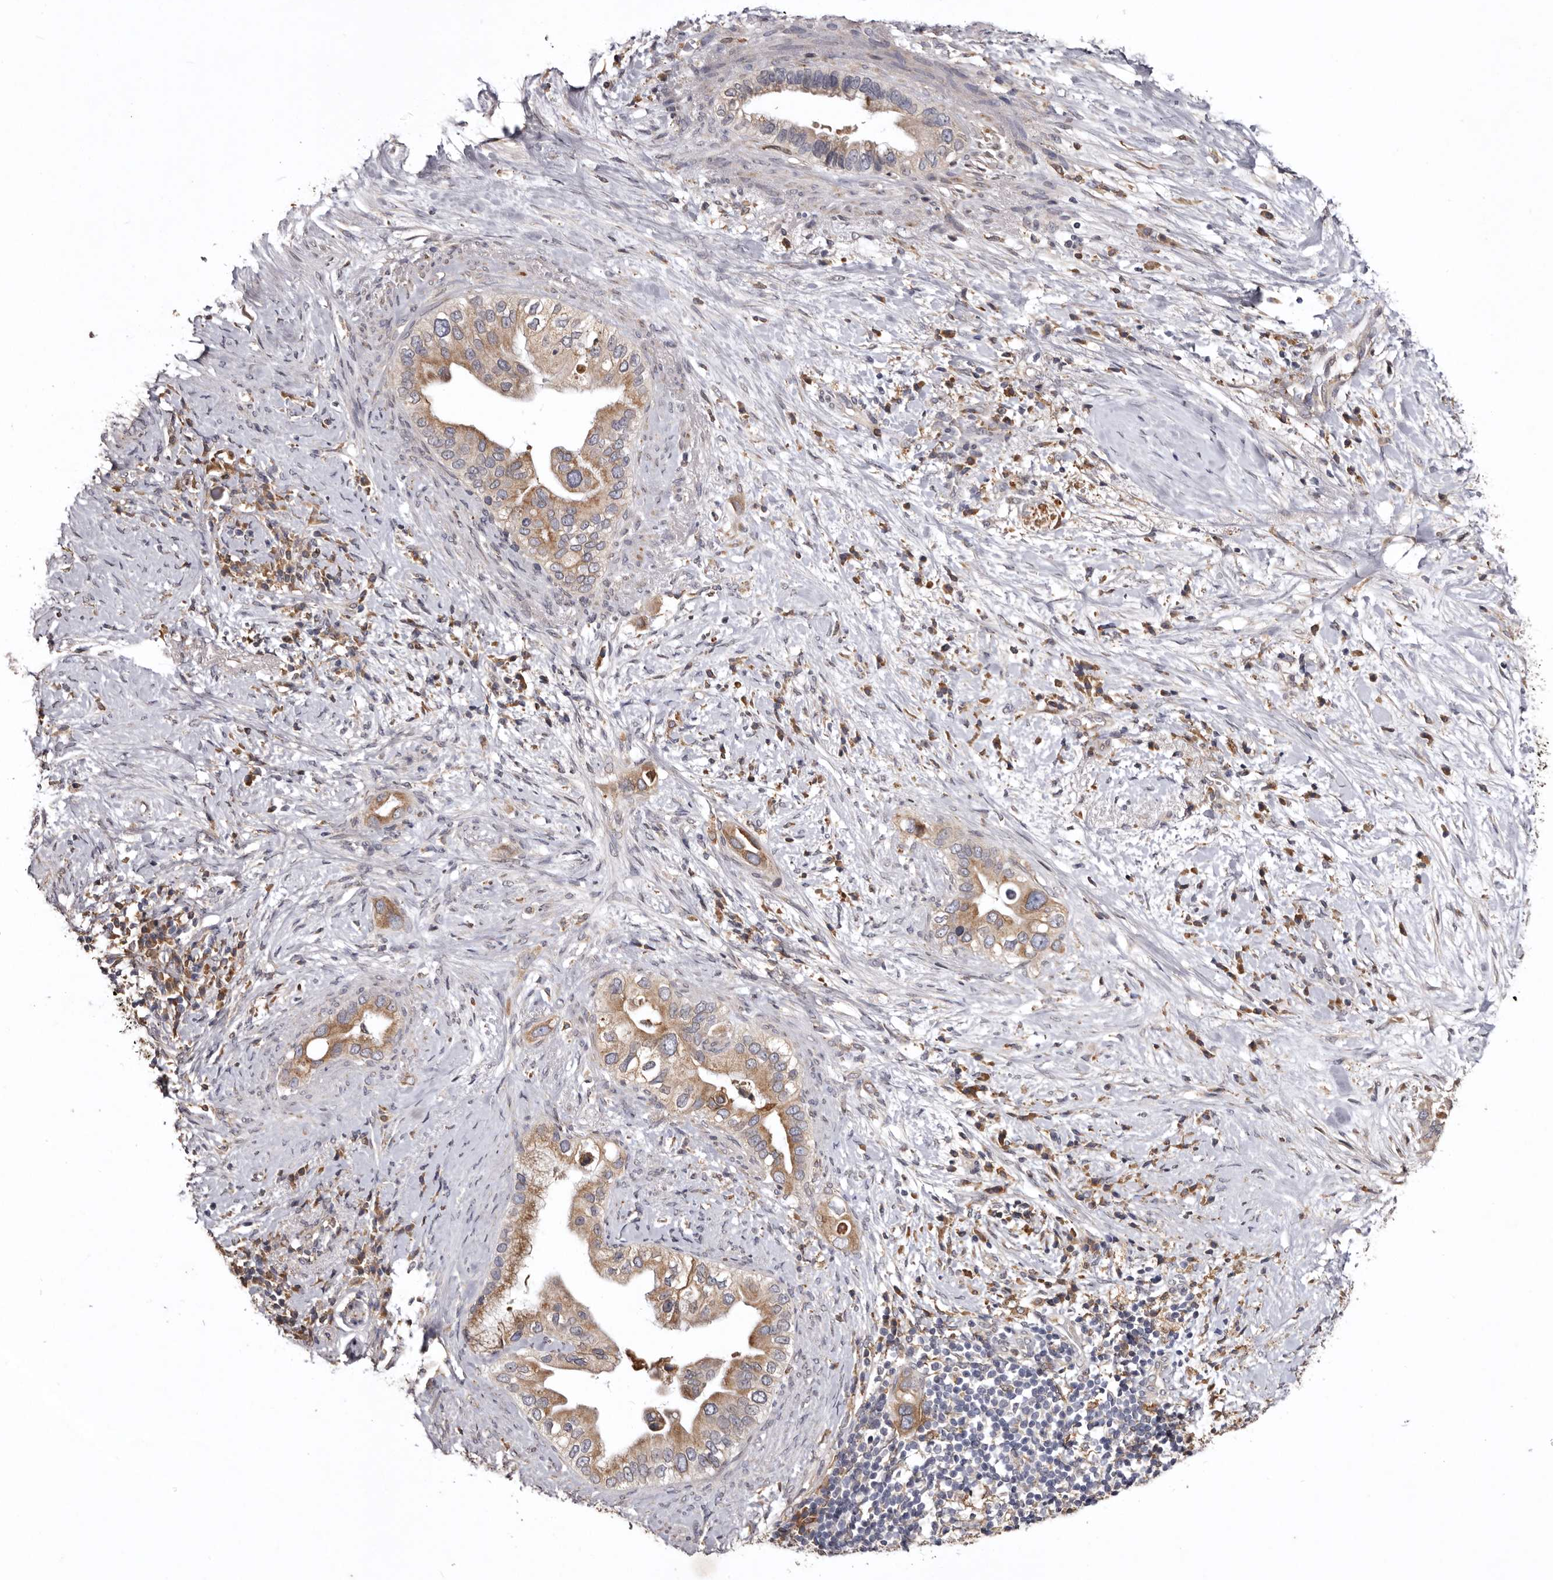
{"staining": {"intensity": "moderate", "quantity": ">75%", "location": "cytoplasmic/membranous"}, "tissue": "pancreatic cancer", "cell_type": "Tumor cells", "image_type": "cancer", "snomed": [{"axis": "morphology", "description": "Inflammation, NOS"}, {"axis": "morphology", "description": "Adenocarcinoma, NOS"}, {"axis": "topography", "description": "Pancreas"}], "caption": "A brown stain highlights moderate cytoplasmic/membranous expression of a protein in human pancreatic cancer tumor cells.", "gene": "INKA2", "patient": {"sex": "female", "age": 56}}